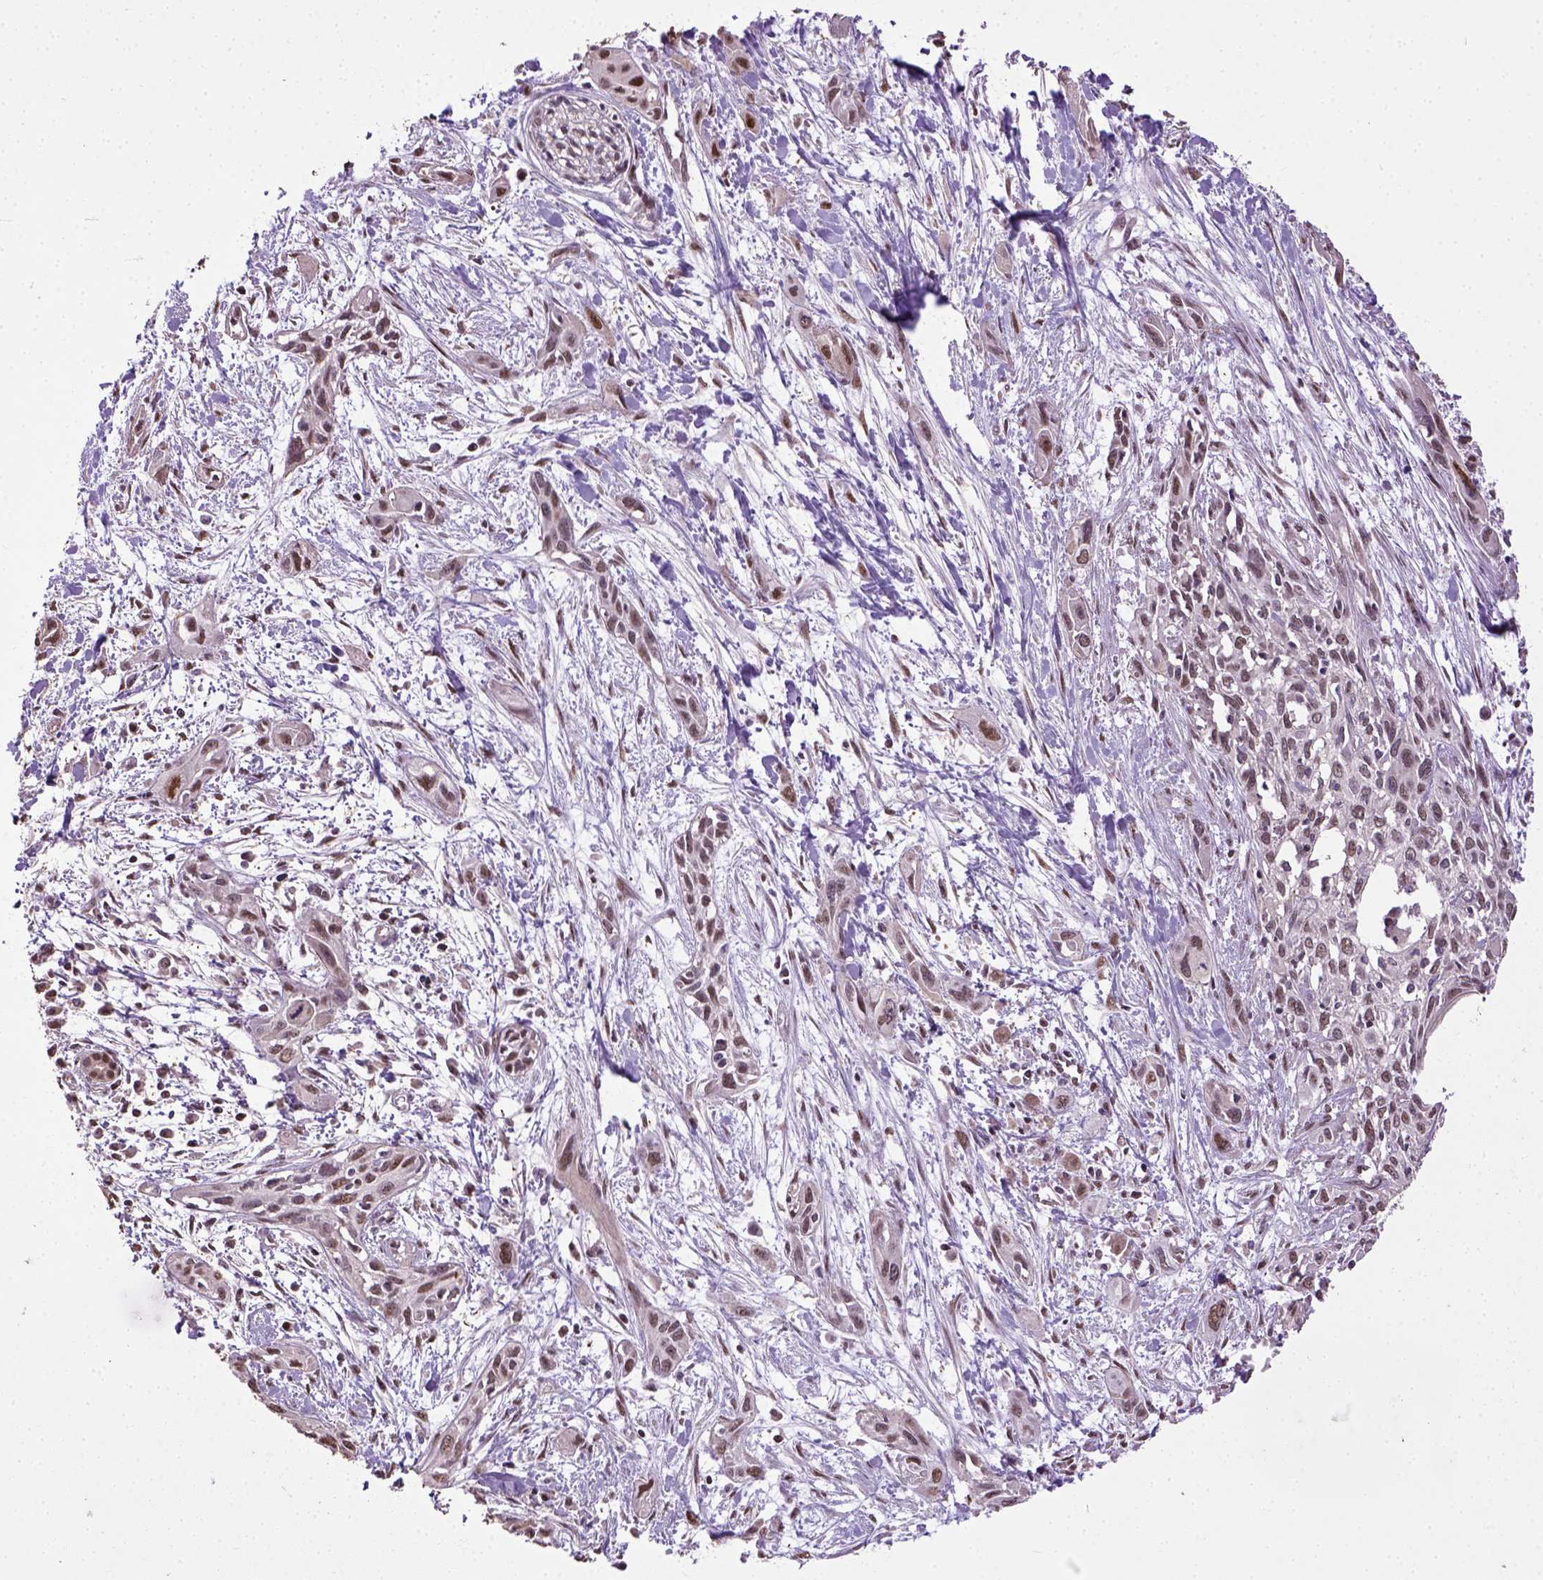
{"staining": {"intensity": "moderate", "quantity": ">75%", "location": "nuclear"}, "tissue": "pancreatic cancer", "cell_type": "Tumor cells", "image_type": "cancer", "snomed": [{"axis": "morphology", "description": "Adenocarcinoma, NOS"}, {"axis": "topography", "description": "Pancreas"}], "caption": "Moderate nuclear positivity for a protein is seen in approximately >75% of tumor cells of adenocarcinoma (pancreatic) using IHC.", "gene": "UBA3", "patient": {"sex": "female", "age": 55}}